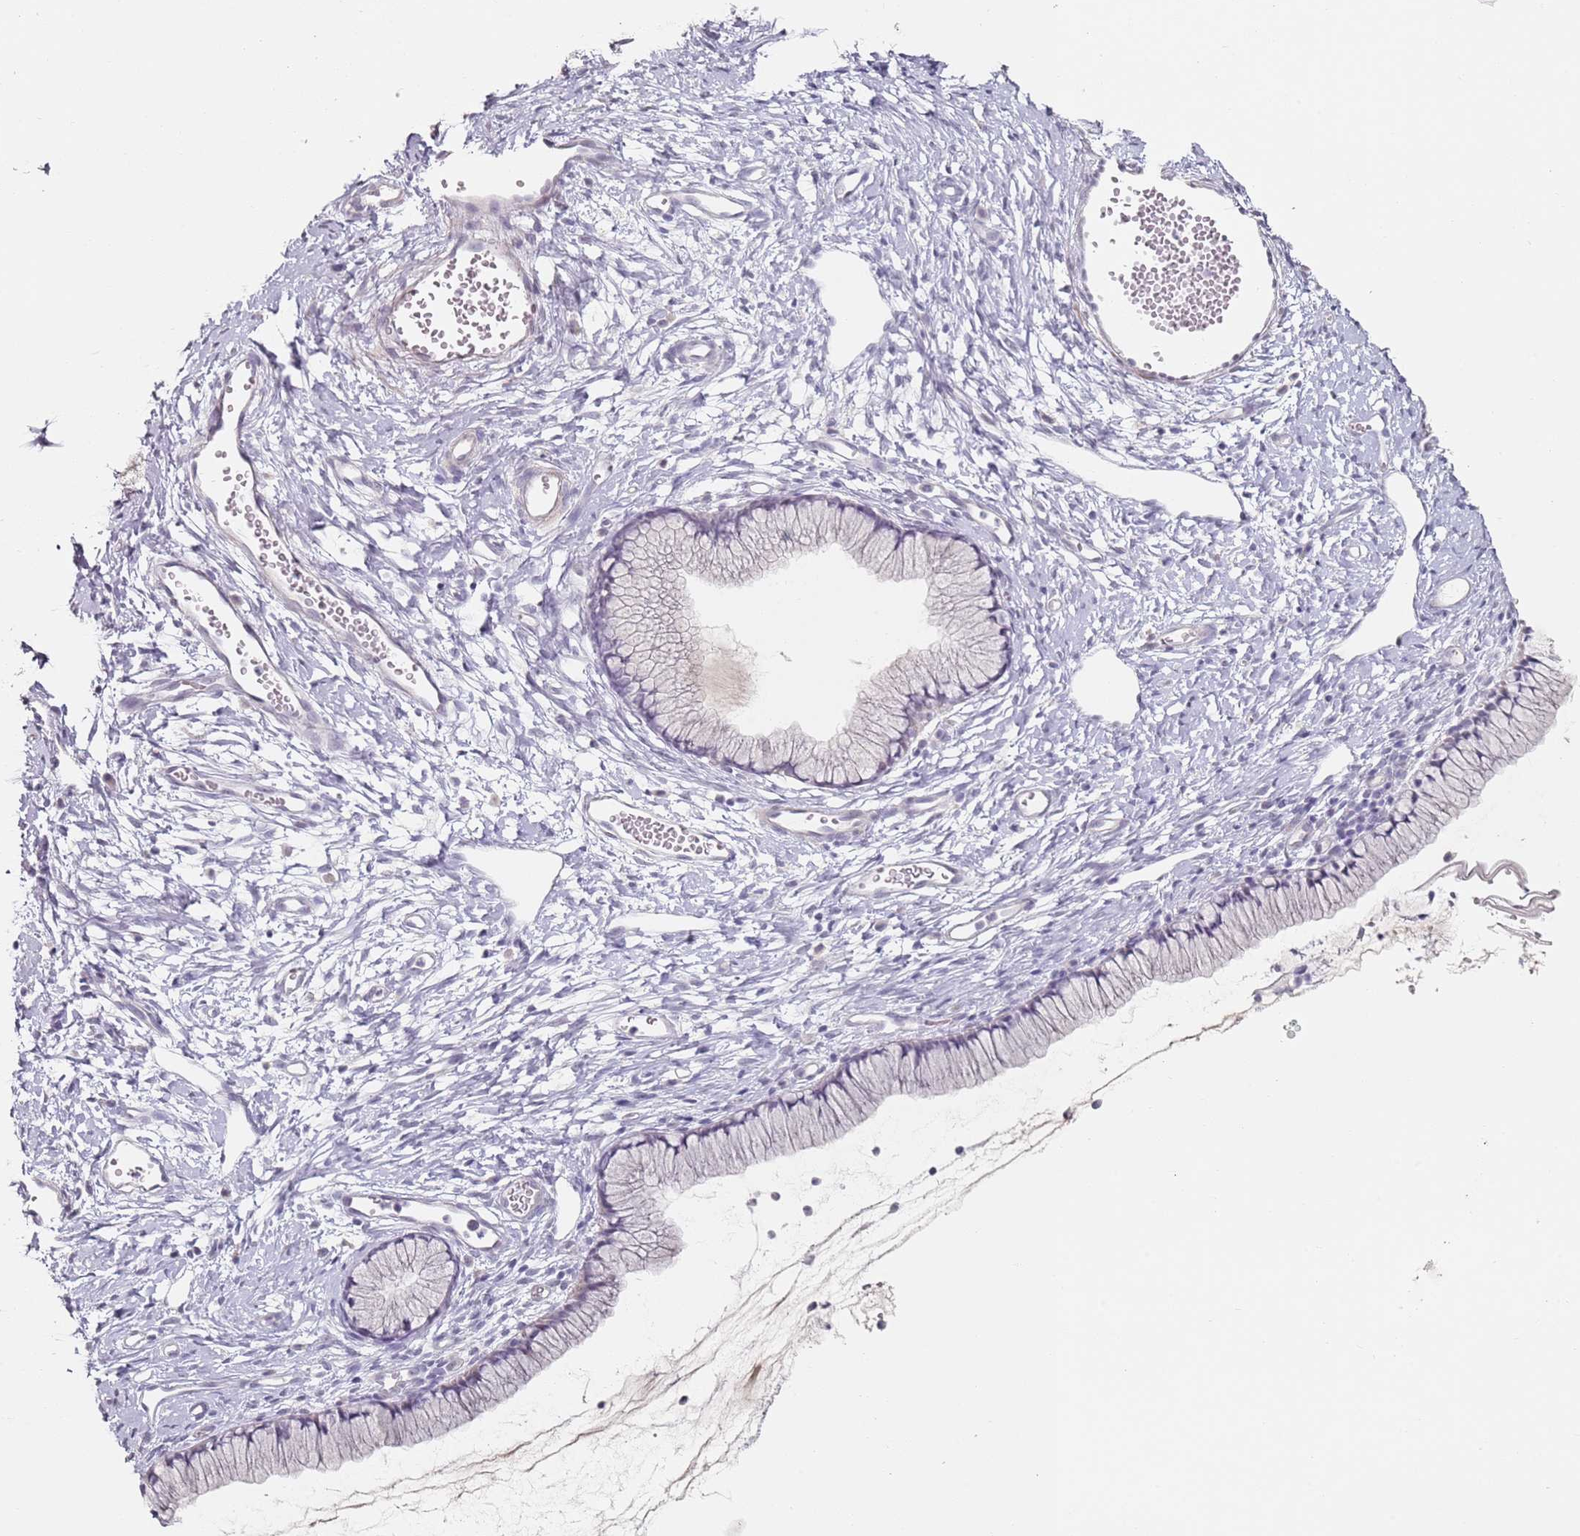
{"staining": {"intensity": "negative", "quantity": "none", "location": "none"}, "tissue": "cervix", "cell_type": "Glandular cells", "image_type": "normal", "snomed": [{"axis": "morphology", "description": "Normal tissue, NOS"}, {"axis": "topography", "description": "Cervix"}], "caption": "This histopathology image is of unremarkable cervix stained with immunohistochemistry (IHC) to label a protein in brown with the nuclei are counter-stained blue. There is no staining in glandular cells. (DAB immunohistochemistry (IHC) visualized using brightfield microscopy, high magnification).", "gene": "DNAH11", "patient": {"sex": "female", "age": 40}}